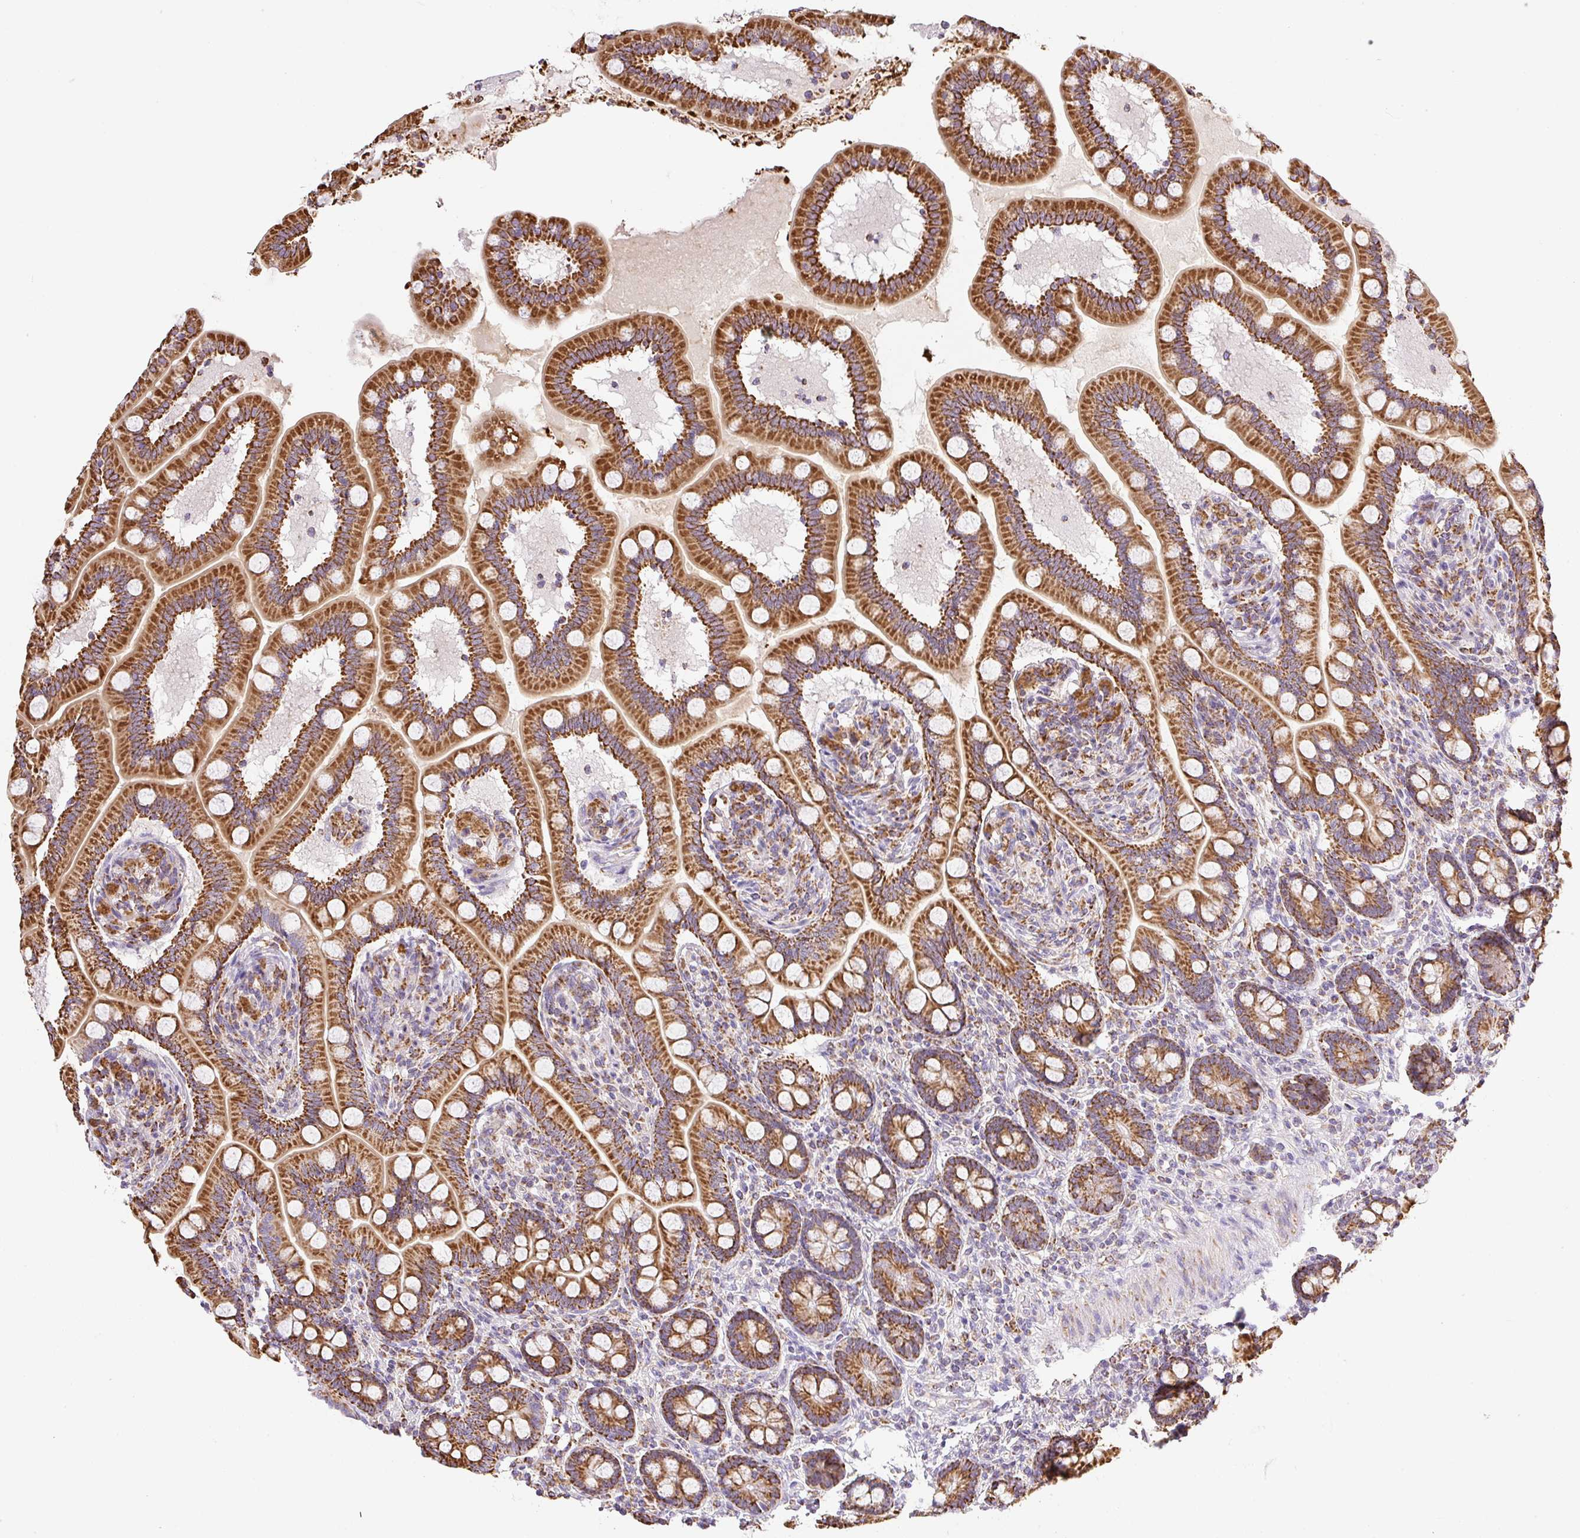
{"staining": {"intensity": "strong", "quantity": ">75%", "location": "cytoplasmic/membranous"}, "tissue": "small intestine", "cell_type": "Glandular cells", "image_type": "normal", "snomed": [{"axis": "morphology", "description": "Normal tissue, NOS"}, {"axis": "topography", "description": "Small intestine"}], "caption": "Unremarkable small intestine exhibits strong cytoplasmic/membranous expression in about >75% of glandular cells, visualized by immunohistochemistry.", "gene": "DAAM2", "patient": {"sex": "female", "age": 64}}